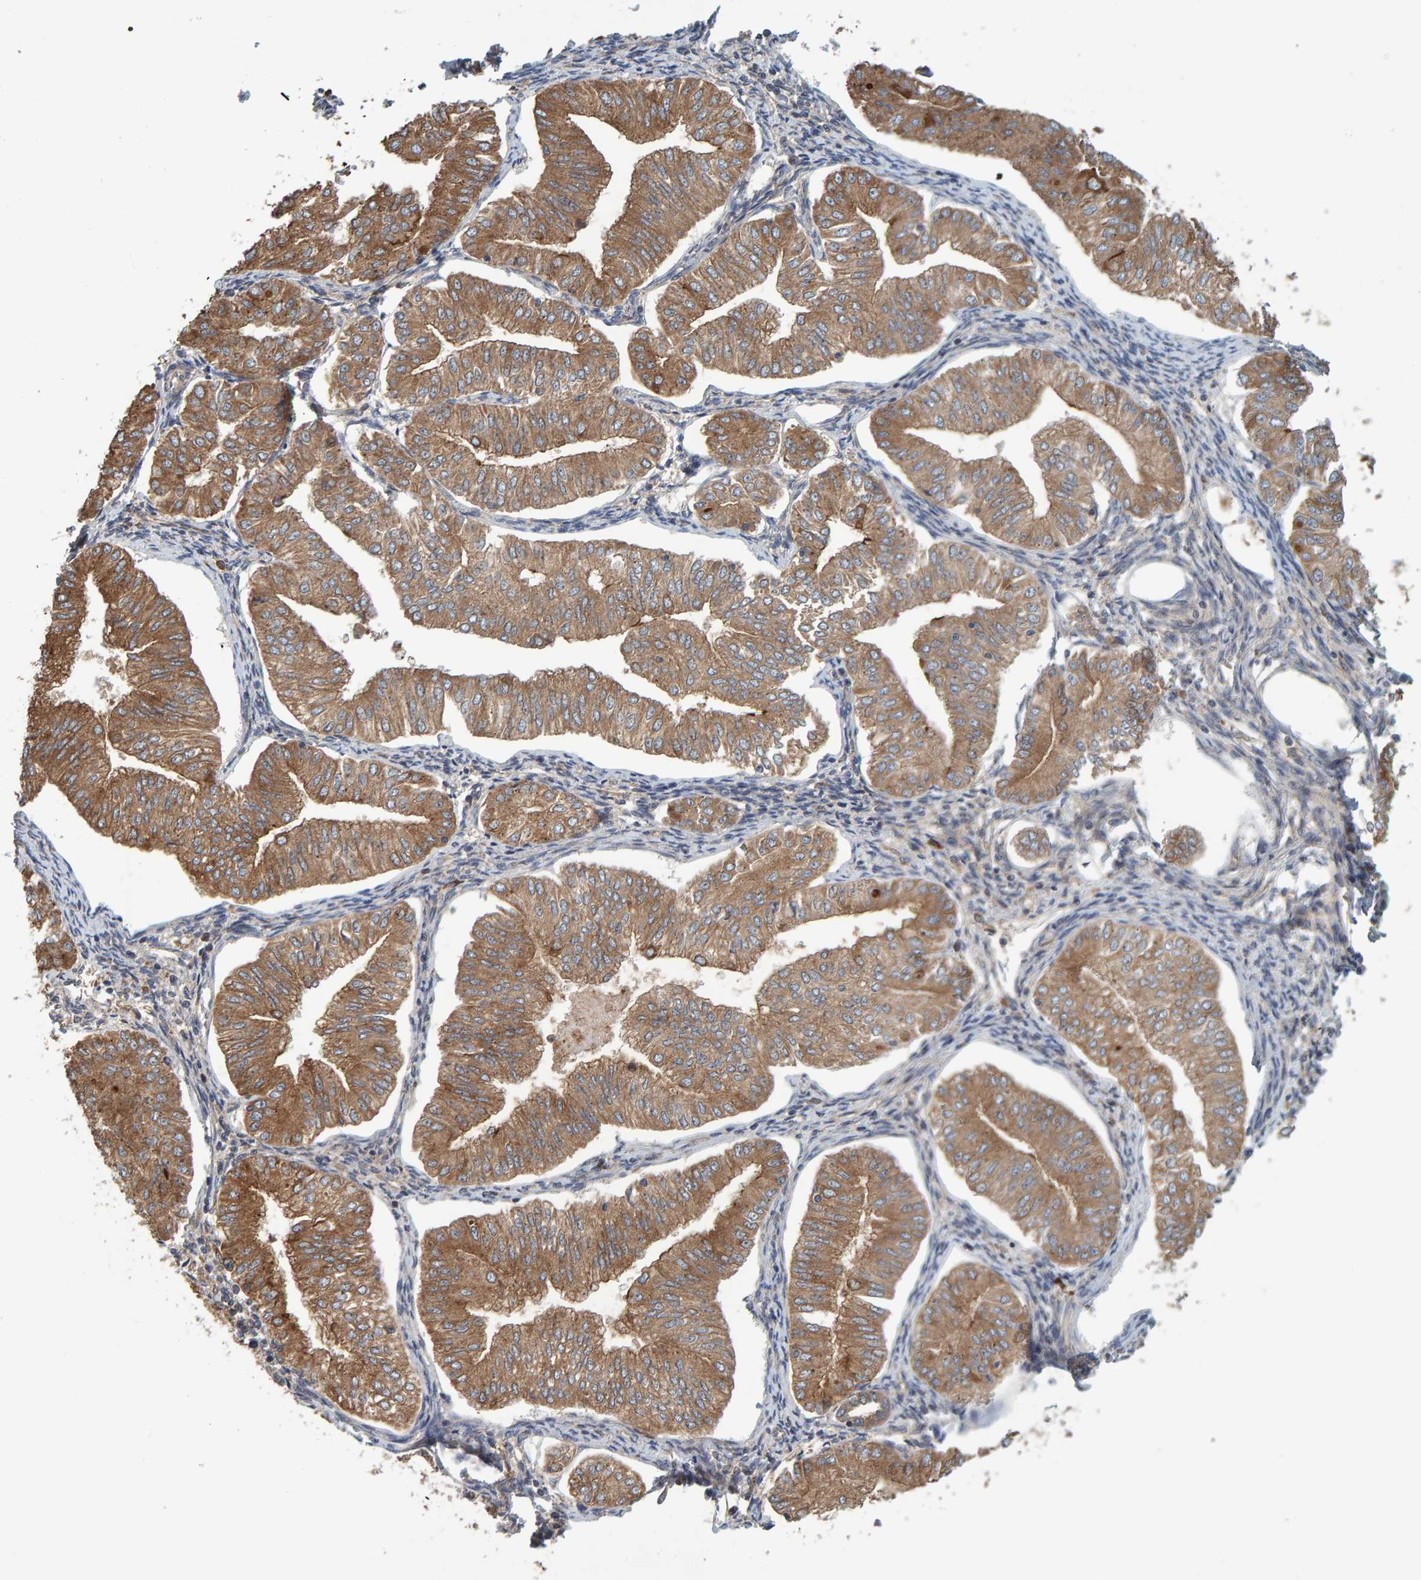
{"staining": {"intensity": "moderate", "quantity": ">75%", "location": "cytoplasmic/membranous"}, "tissue": "endometrial cancer", "cell_type": "Tumor cells", "image_type": "cancer", "snomed": [{"axis": "morphology", "description": "Normal tissue, NOS"}, {"axis": "morphology", "description": "Adenocarcinoma, NOS"}, {"axis": "topography", "description": "Endometrium"}], "caption": "Immunohistochemical staining of human endometrial cancer shows moderate cytoplasmic/membranous protein positivity in about >75% of tumor cells.", "gene": "BAIAP2", "patient": {"sex": "female", "age": 53}}